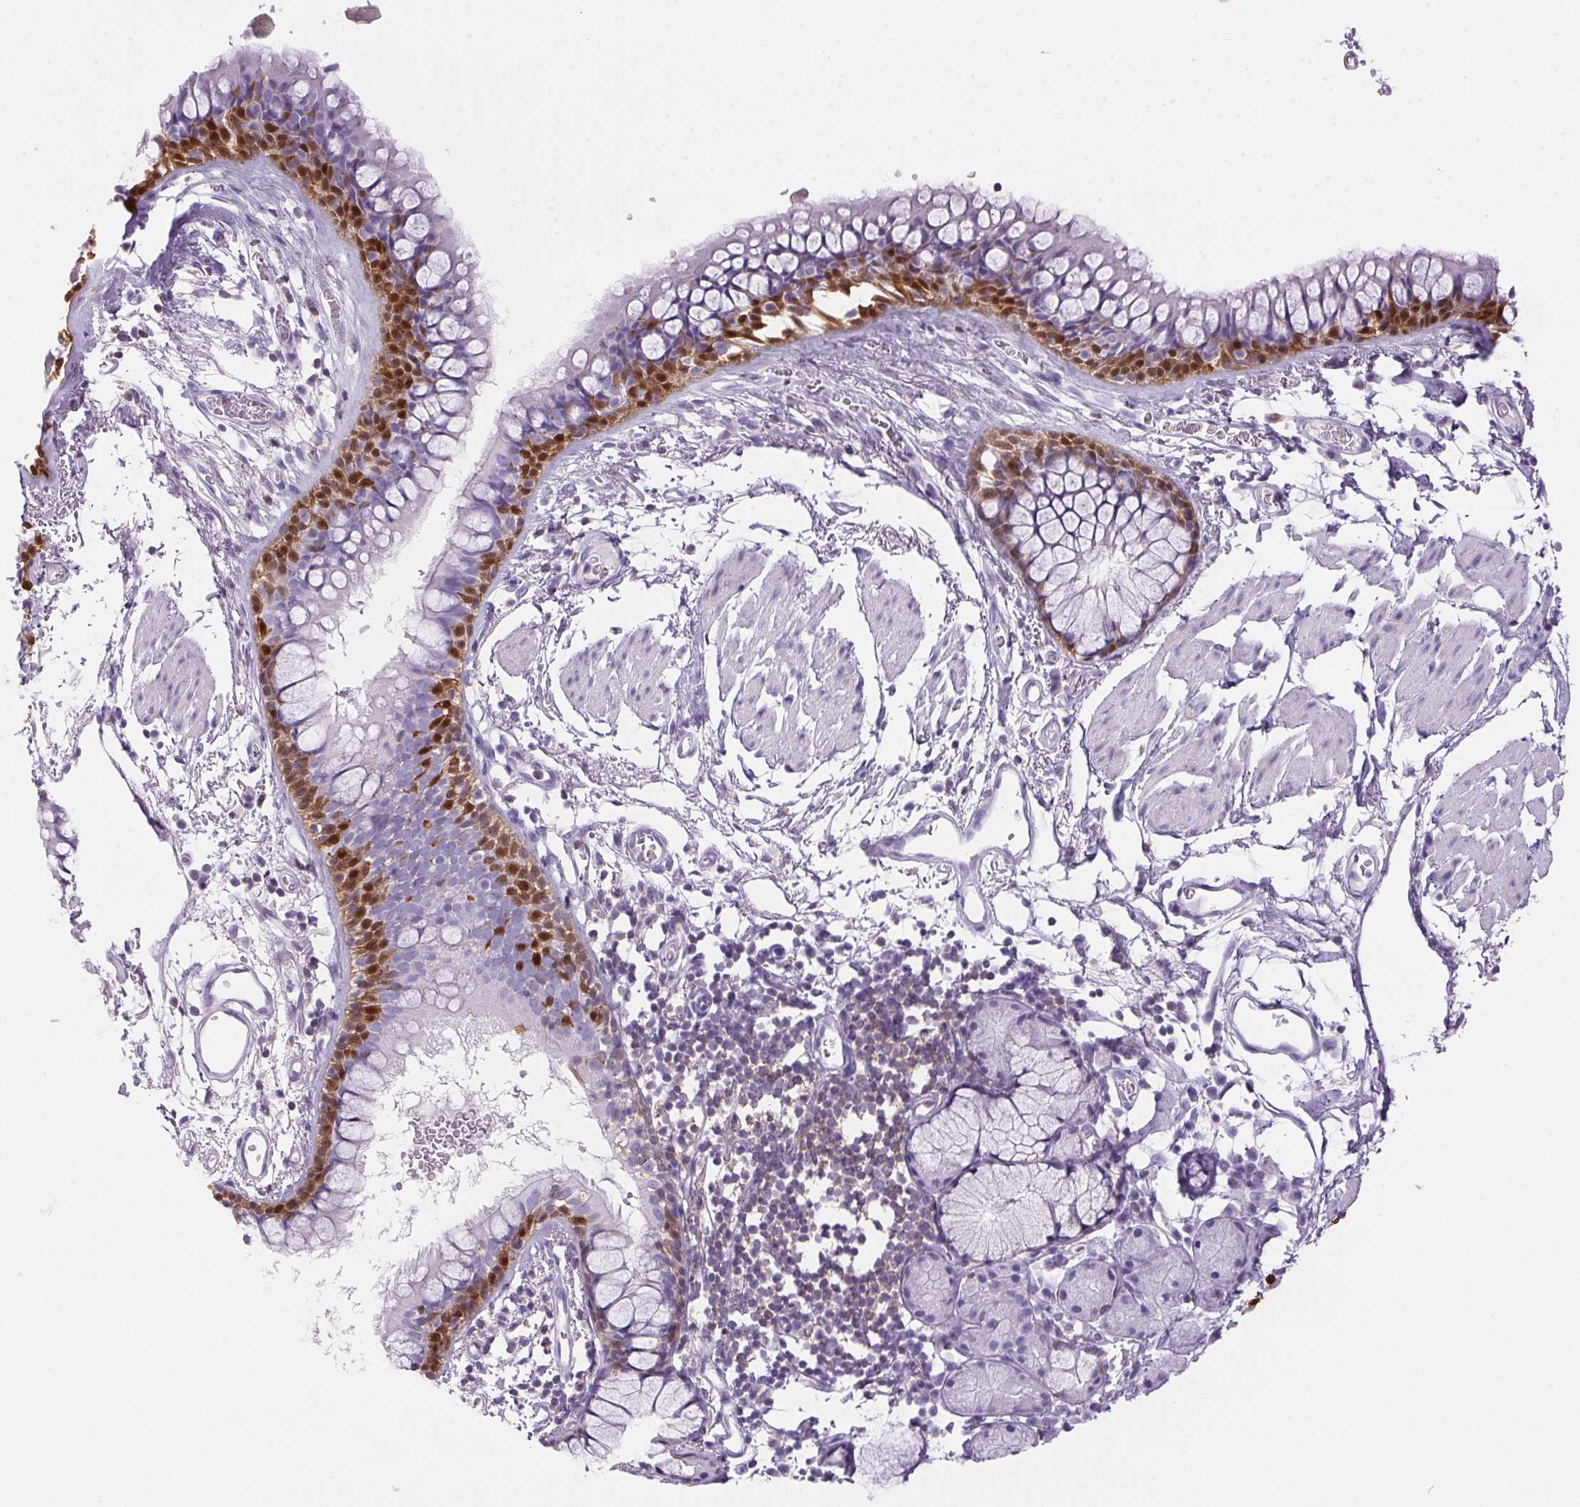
{"staining": {"intensity": "strong", "quantity": "25%-75%", "location": "cytoplasmic/membranous,nuclear"}, "tissue": "bronchus", "cell_type": "Respiratory epithelial cells", "image_type": "normal", "snomed": [{"axis": "morphology", "description": "Normal tissue, NOS"}, {"axis": "topography", "description": "Cartilage tissue"}, {"axis": "topography", "description": "Bronchus"}], "caption": "Immunohistochemical staining of unremarkable human bronchus reveals high levels of strong cytoplasmic/membranous,nuclear staining in about 25%-75% of respiratory epithelial cells.", "gene": "S100A2", "patient": {"sex": "female", "age": 79}}